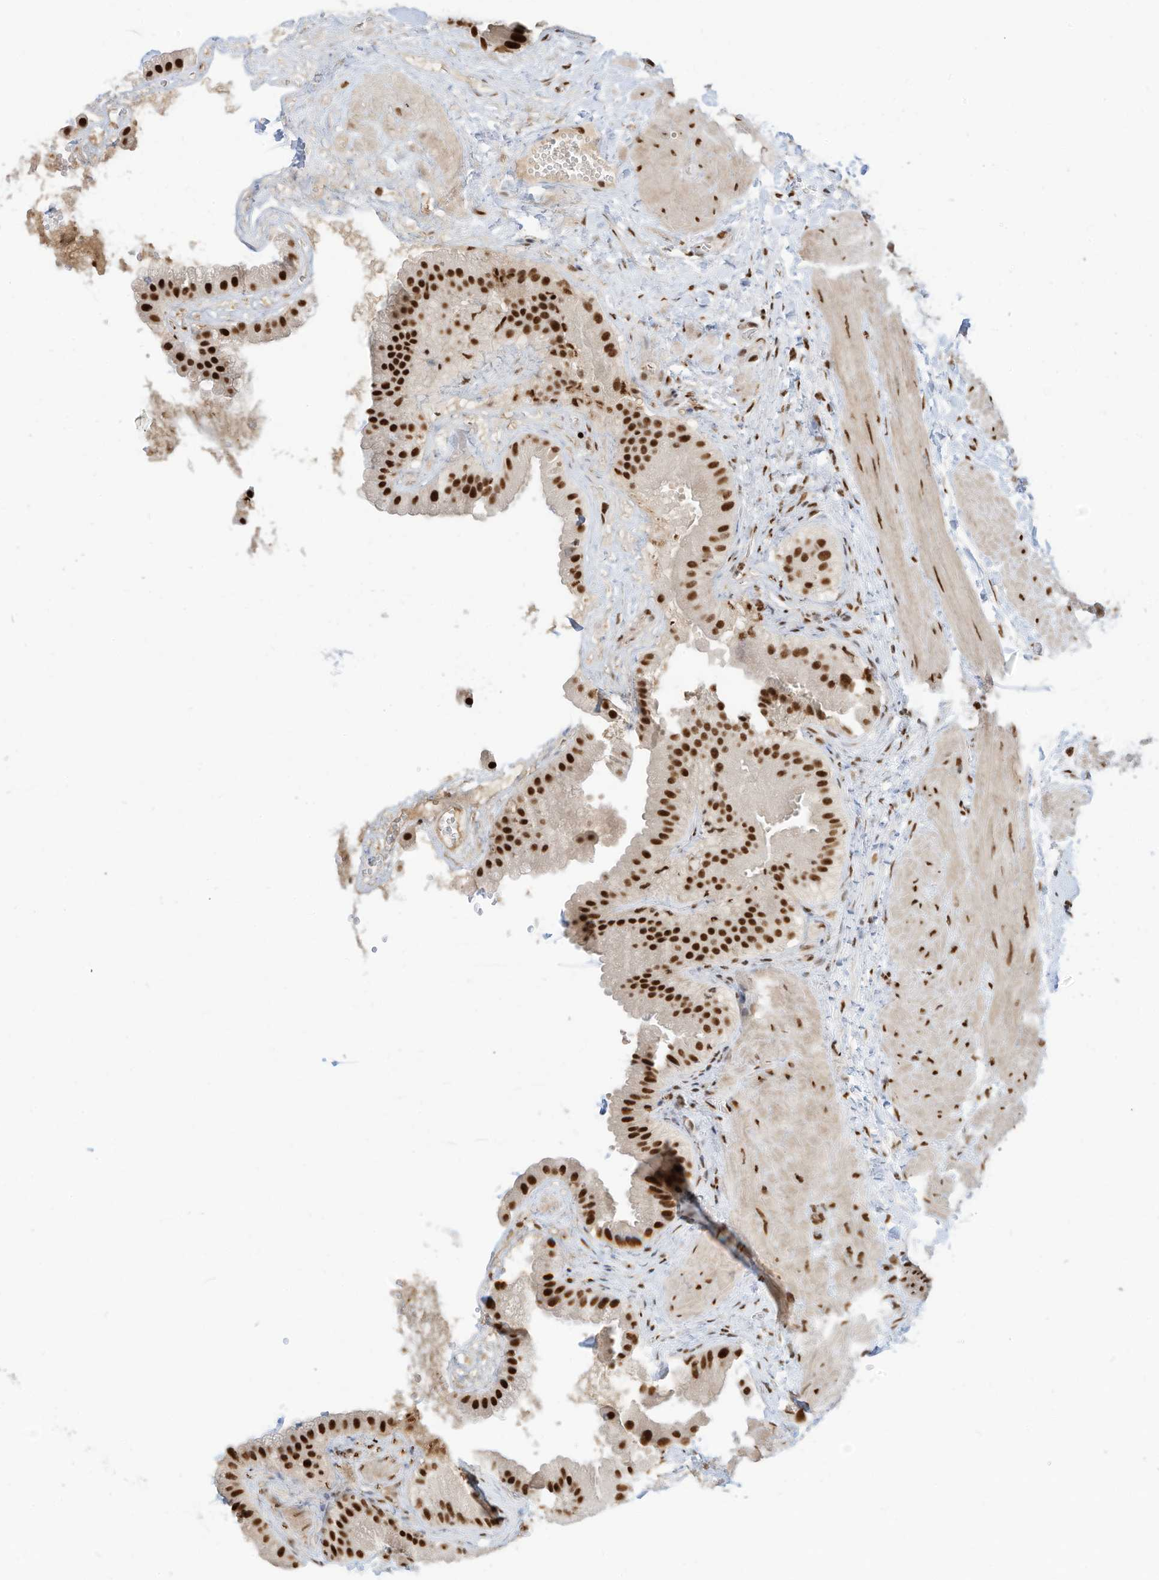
{"staining": {"intensity": "strong", "quantity": ">75%", "location": "nuclear"}, "tissue": "gallbladder", "cell_type": "Glandular cells", "image_type": "normal", "snomed": [{"axis": "morphology", "description": "Normal tissue, NOS"}, {"axis": "topography", "description": "Gallbladder"}], "caption": "Immunohistochemical staining of benign gallbladder reveals strong nuclear protein staining in approximately >75% of glandular cells.", "gene": "SAMD15", "patient": {"sex": "male", "age": 55}}